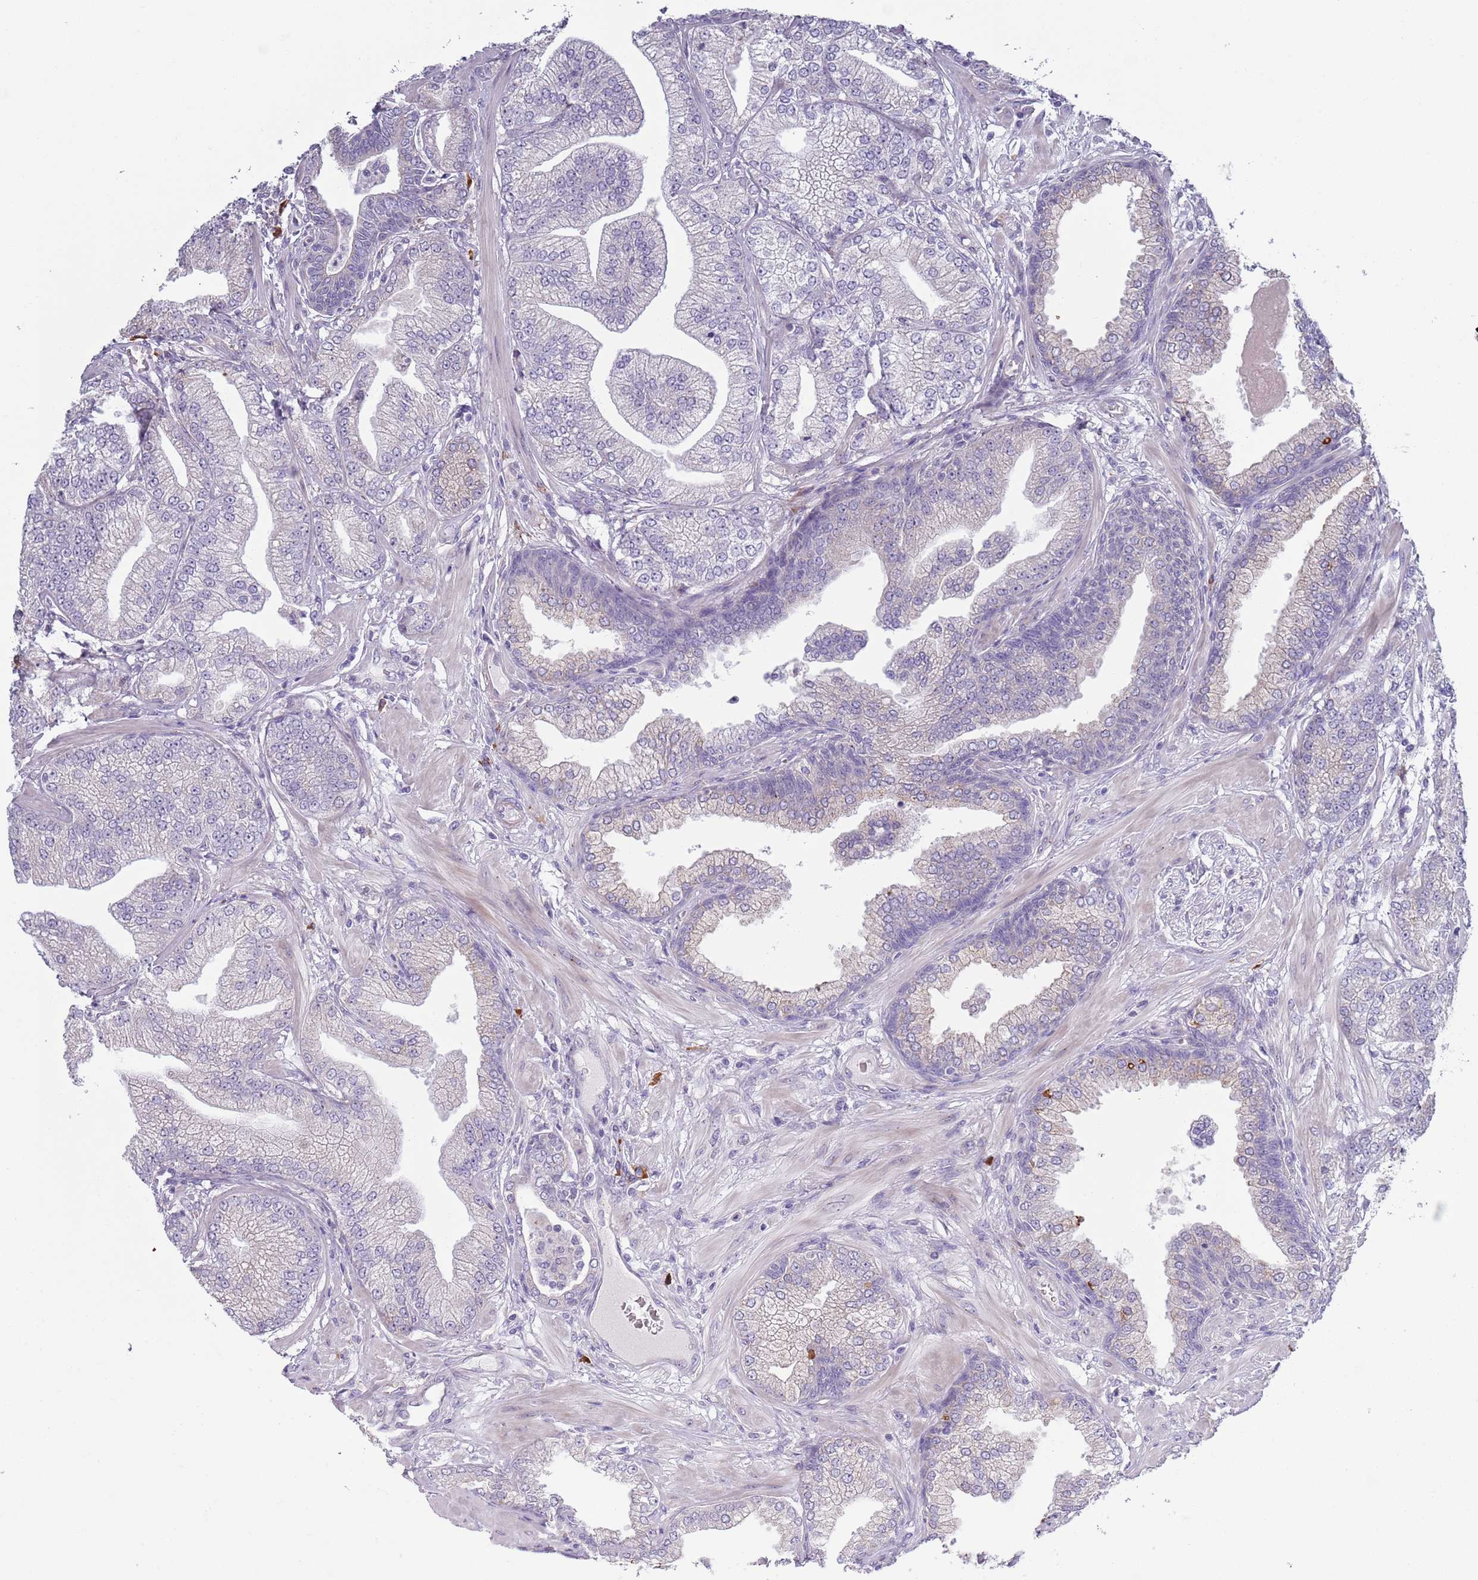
{"staining": {"intensity": "negative", "quantity": "none", "location": "none"}, "tissue": "prostate cancer", "cell_type": "Tumor cells", "image_type": "cancer", "snomed": [{"axis": "morphology", "description": "Adenocarcinoma, Low grade"}, {"axis": "topography", "description": "Prostate"}], "caption": "Human prostate cancer (low-grade adenocarcinoma) stained for a protein using IHC reveals no positivity in tumor cells.", "gene": "LTB", "patient": {"sex": "male", "age": 55}}